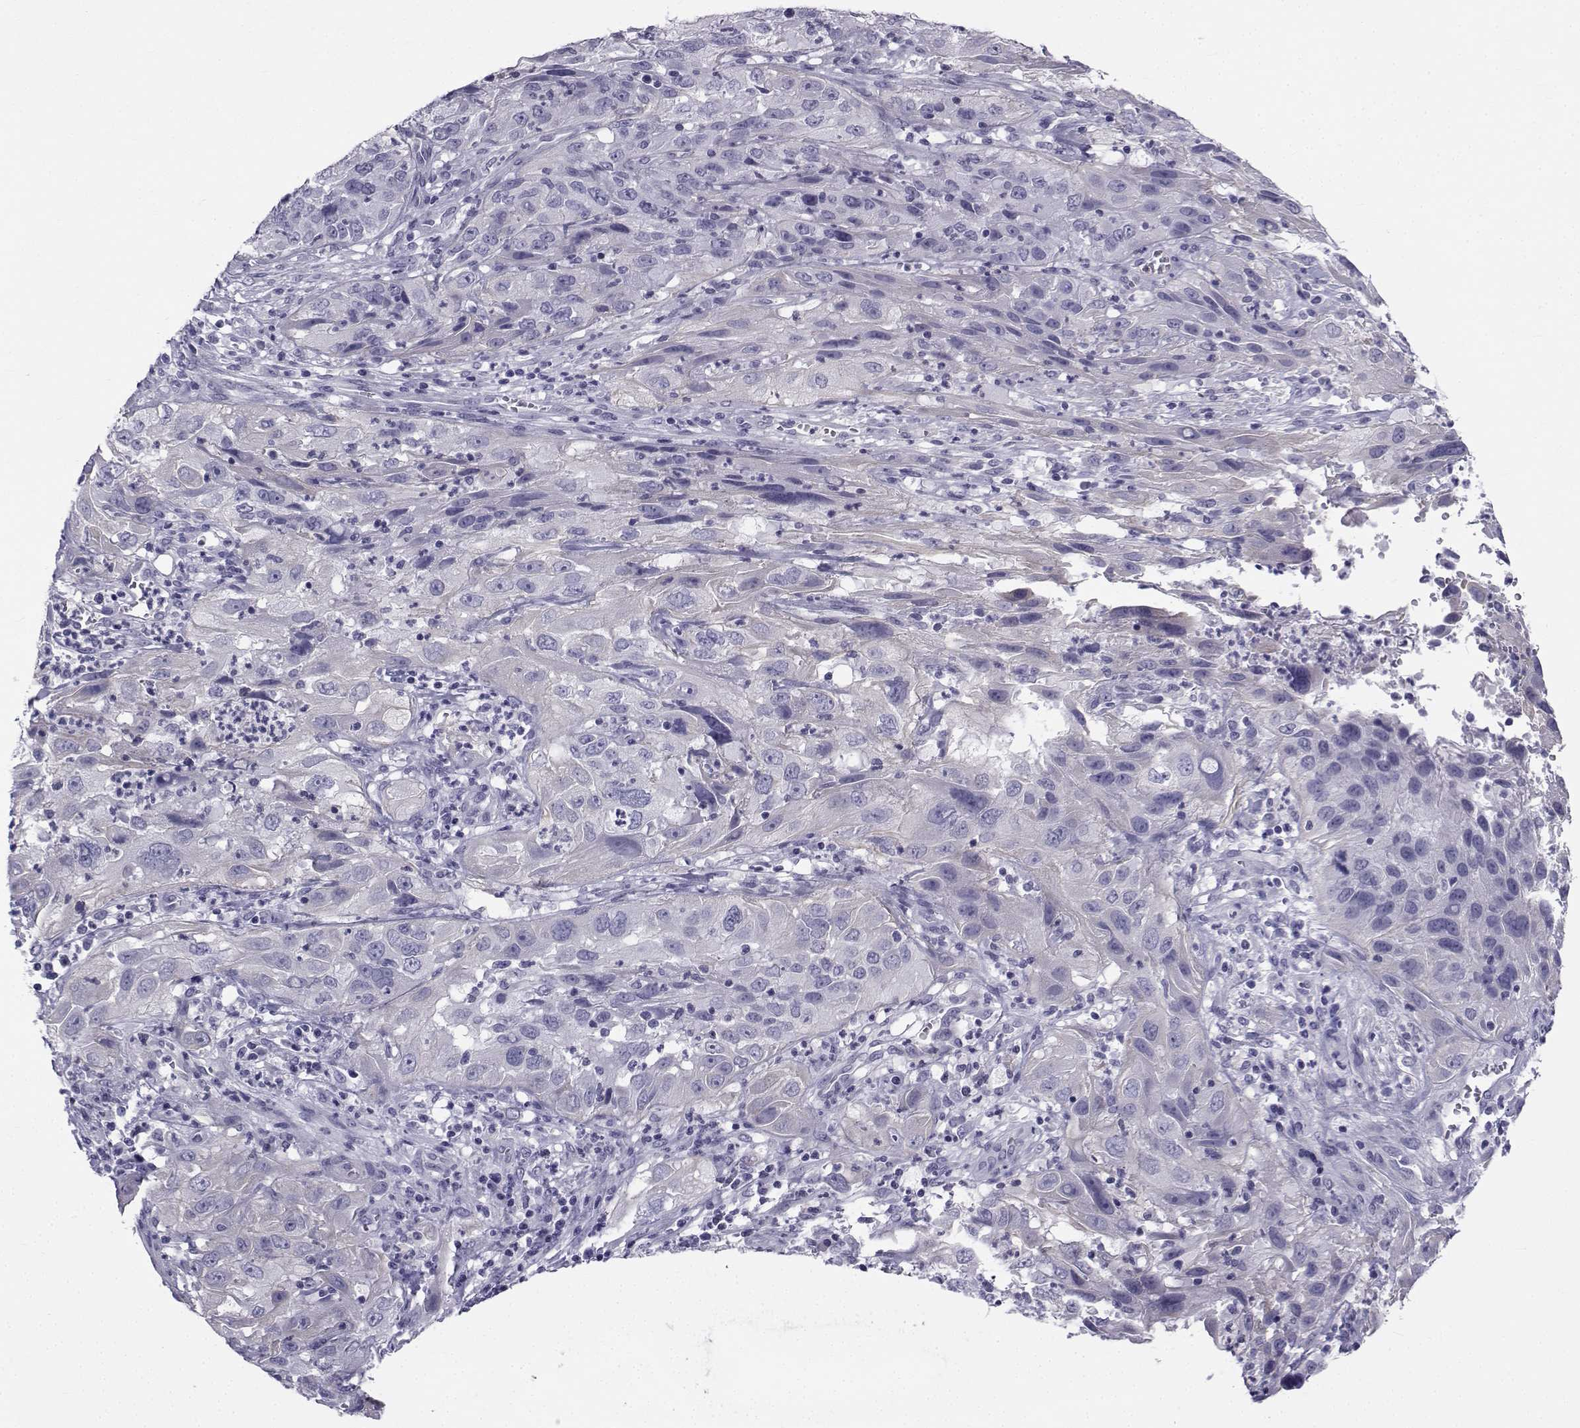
{"staining": {"intensity": "negative", "quantity": "none", "location": "none"}, "tissue": "cervical cancer", "cell_type": "Tumor cells", "image_type": "cancer", "snomed": [{"axis": "morphology", "description": "Squamous cell carcinoma, NOS"}, {"axis": "topography", "description": "Cervix"}], "caption": "Immunohistochemical staining of human squamous cell carcinoma (cervical) shows no significant staining in tumor cells.", "gene": "SPANXD", "patient": {"sex": "female", "age": 32}}